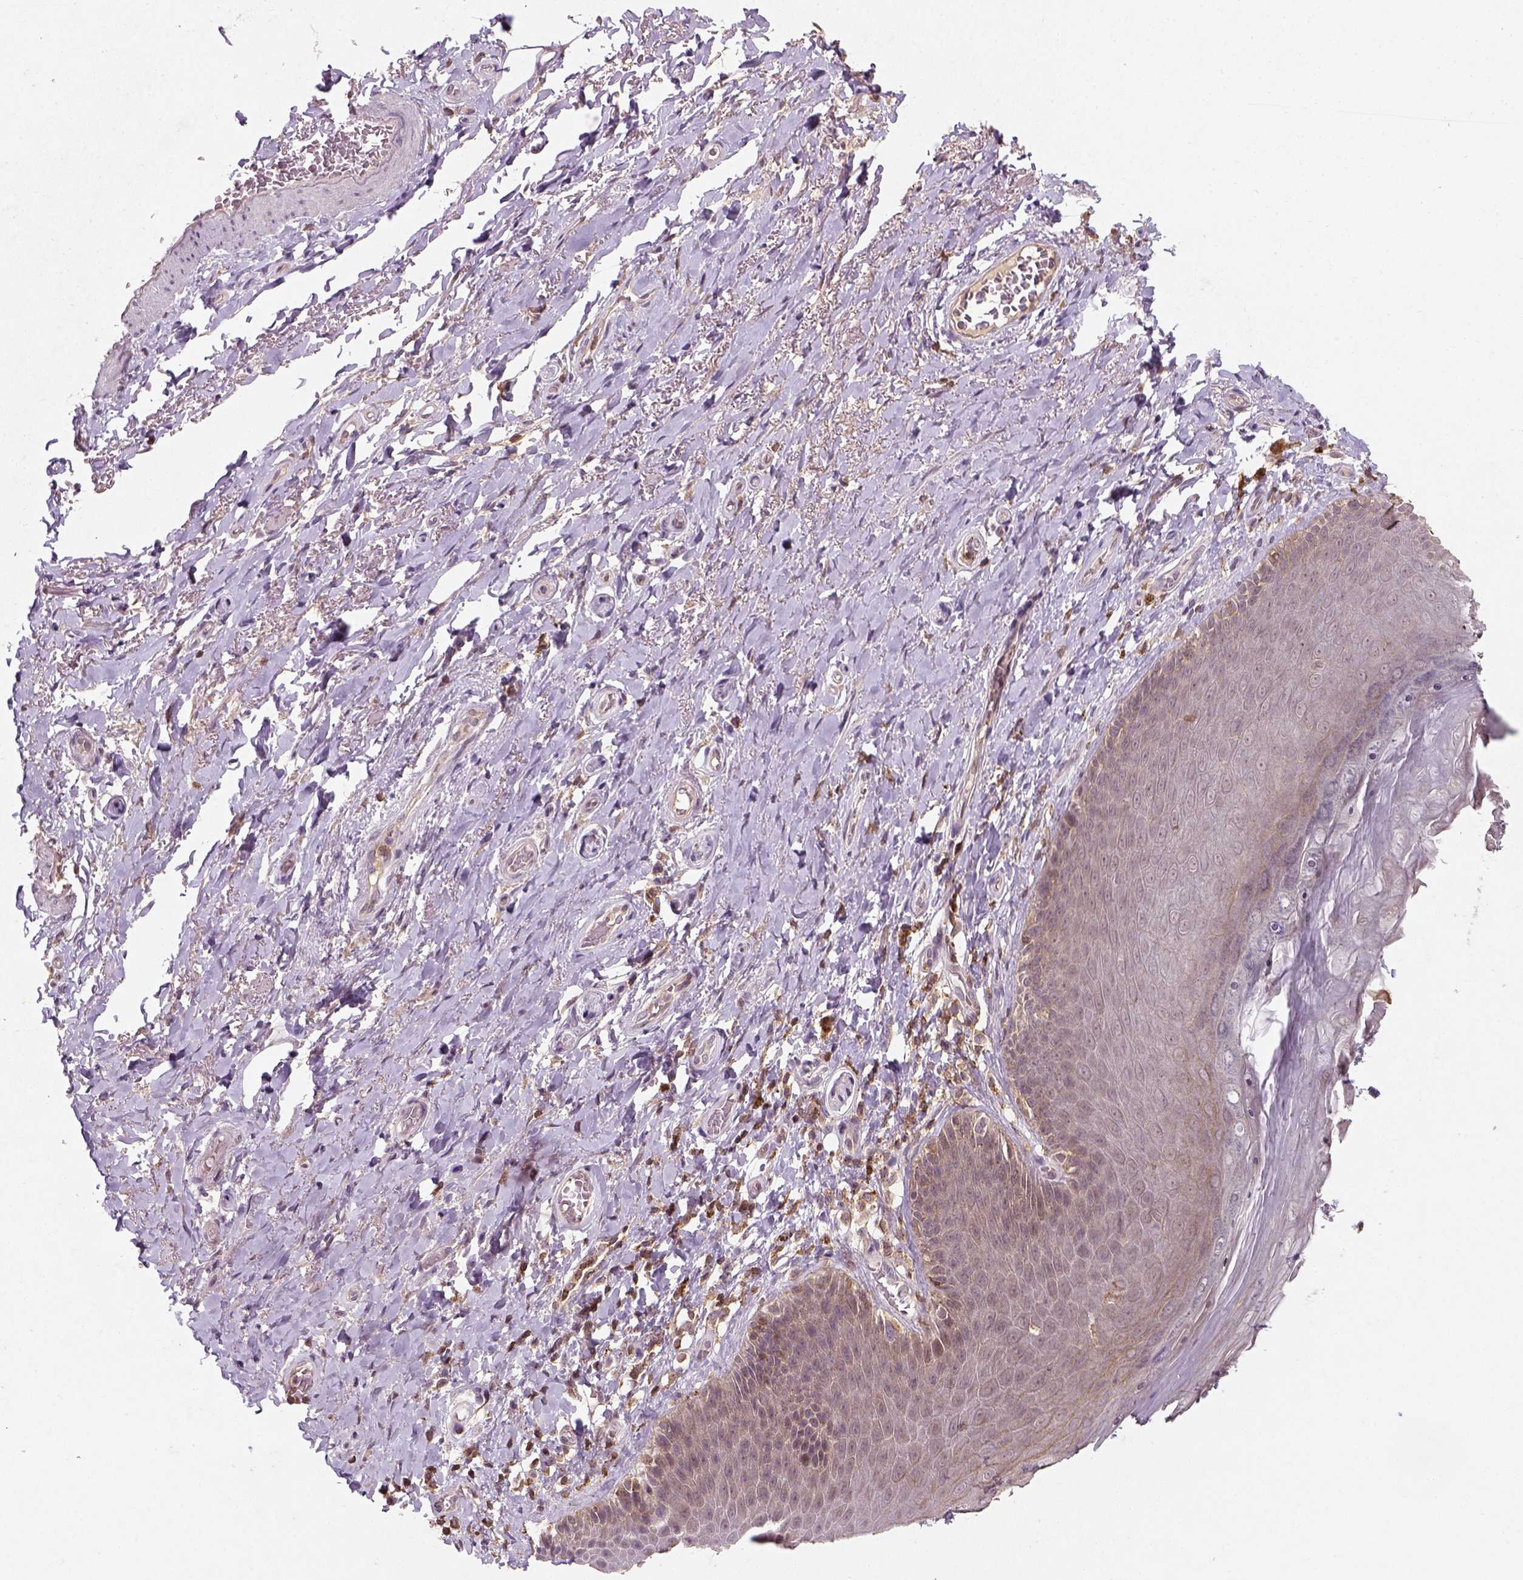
{"staining": {"intensity": "negative", "quantity": "none", "location": "none"}, "tissue": "adipose tissue", "cell_type": "Adipocytes", "image_type": "normal", "snomed": [{"axis": "morphology", "description": "Normal tissue, NOS"}, {"axis": "topography", "description": "Anal"}, {"axis": "topography", "description": "Peripheral nerve tissue"}], "caption": "The photomicrograph exhibits no staining of adipocytes in normal adipose tissue. (Brightfield microscopy of DAB (3,3'-diaminobenzidine) IHC at high magnification).", "gene": "CAMKK1", "patient": {"sex": "male", "age": 53}}